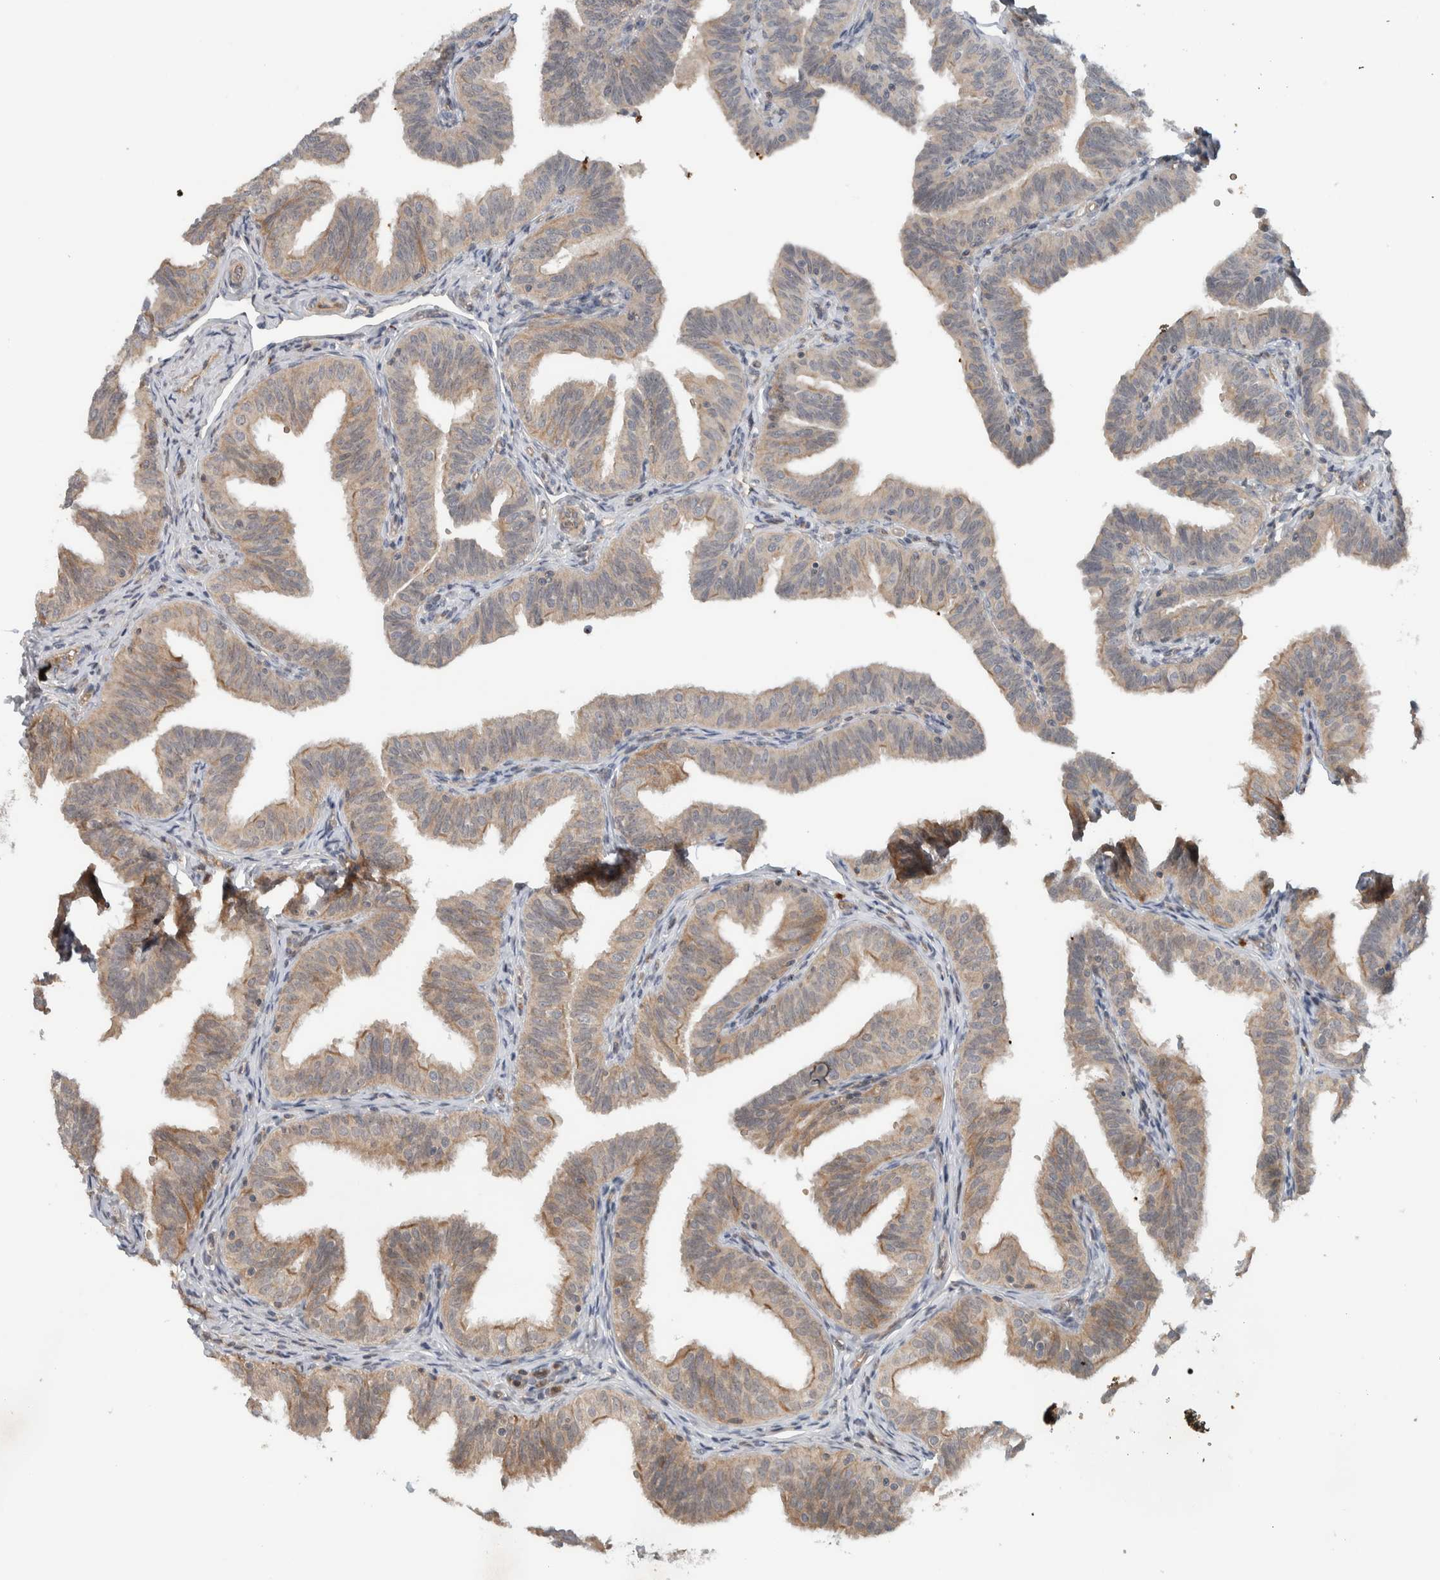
{"staining": {"intensity": "moderate", "quantity": "25%-75%", "location": "cytoplasmic/membranous"}, "tissue": "fallopian tube", "cell_type": "Glandular cells", "image_type": "normal", "snomed": [{"axis": "morphology", "description": "Normal tissue, NOS"}, {"axis": "topography", "description": "Fallopian tube"}], "caption": "Immunohistochemistry (DAB (3,3'-diaminobenzidine)) staining of unremarkable fallopian tube displays moderate cytoplasmic/membranous protein positivity in about 25%-75% of glandular cells. Nuclei are stained in blue.", "gene": "ARMC7", "patient": {"sex": "female", "age": 35}}